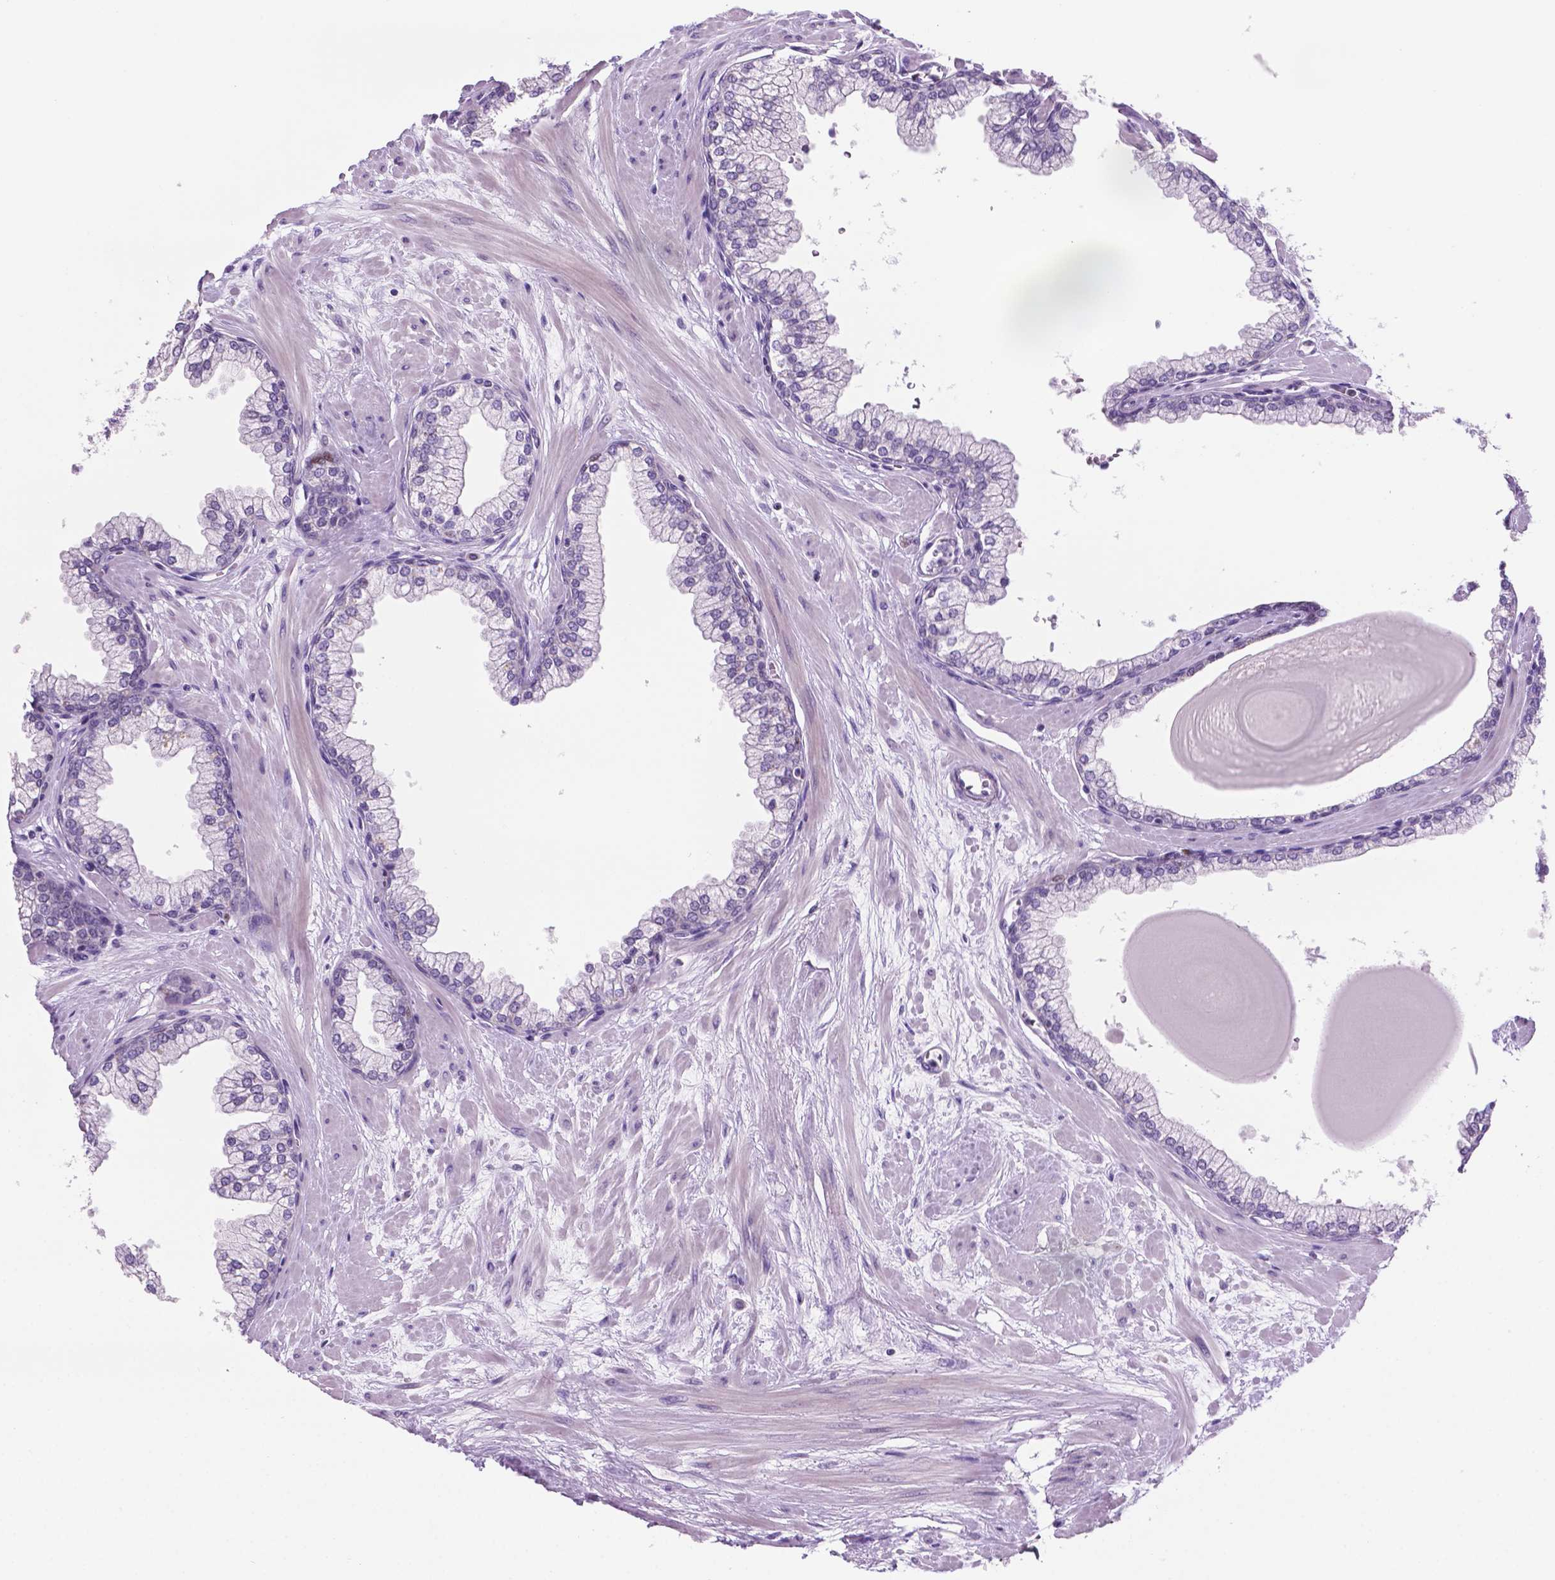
{"staining": {"intensity": "moderate", "quantity": "<25%", "location": "nuclear"}, "tissue": "prostate", "cell_type": "Glandular cells", "image_type": "normal", "snomed": [{"axis": "morphology", "description": "Normal tissue, NOS"}, {"axis": "topography", "description": "Prostate"}, {"axis": "topography", "description": "Peripheral nerve tissue"}], "caption": "DAB immunohistochemical staining of unremarkable human prostate reveals moderate nuclear protein staining in about <25% of glandular cells. Nuclei are stained in blue.", "gene": "NCAPH2", "patient": {"sex": "male", "age": 61}}